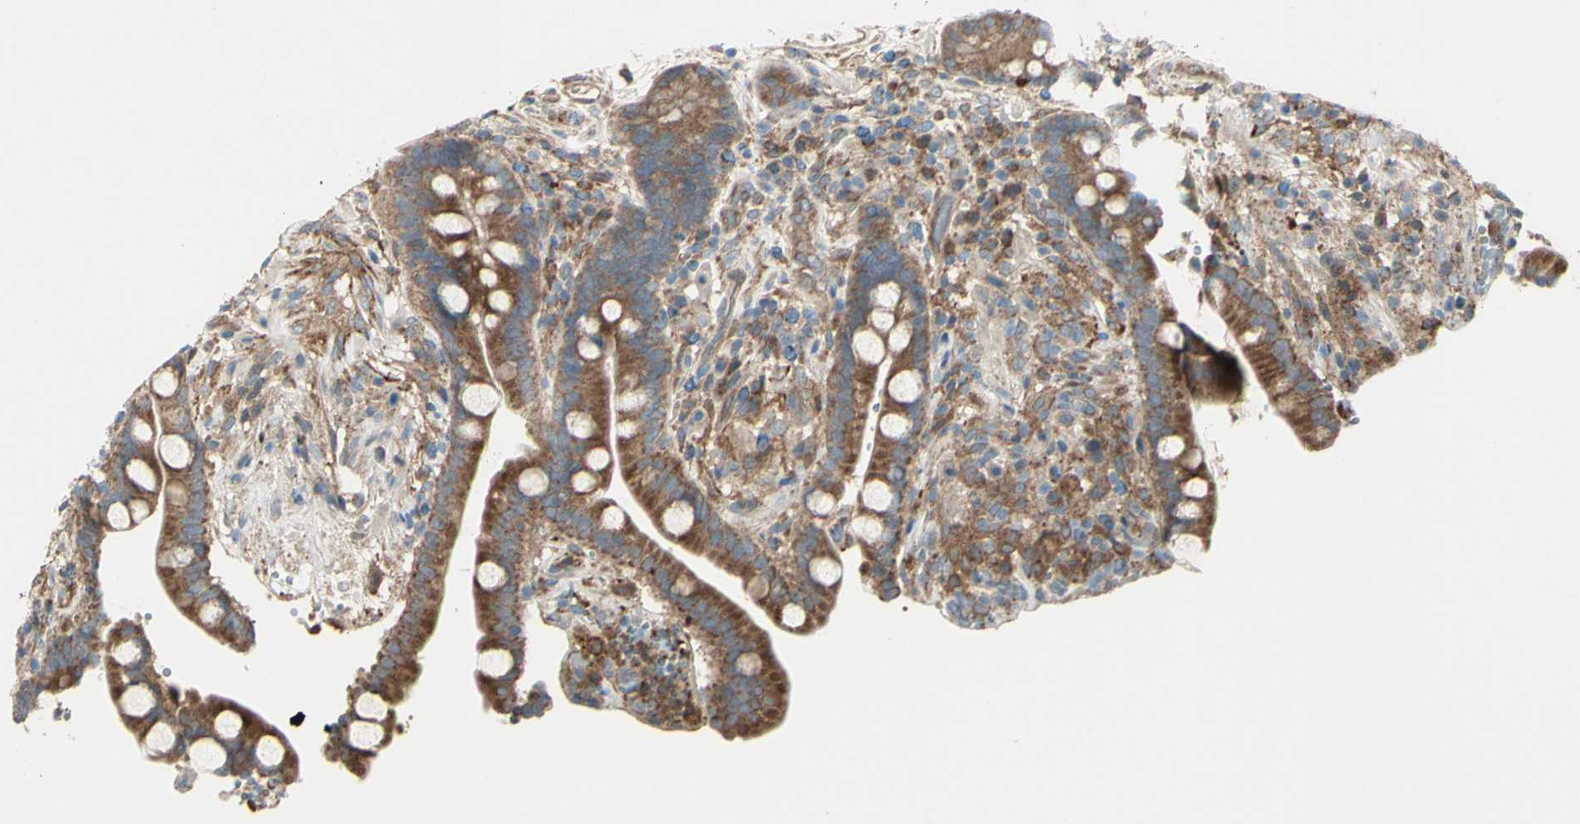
{"staining": {"intensity": "strong", "quantity": "25%-75%", "location": "cytoplasmic/membranous"}, "tissue": "colon", "cell_type": "Endothelial cells", "image_type": "normal", "snomed": [{"axis": "morphology", "description": "Normal tissue, NOS"}, {"axis": "topography", "description": "Colon"}], "caption": "Immunohistochemistry (IHC) of benign colon reveals high levels of strong cytoplasmic/membranous staining in approximately 25%-75% of endothelial cells.", "gene": "IGSF9B", "patient": {"sex": "male", "age": 73}}